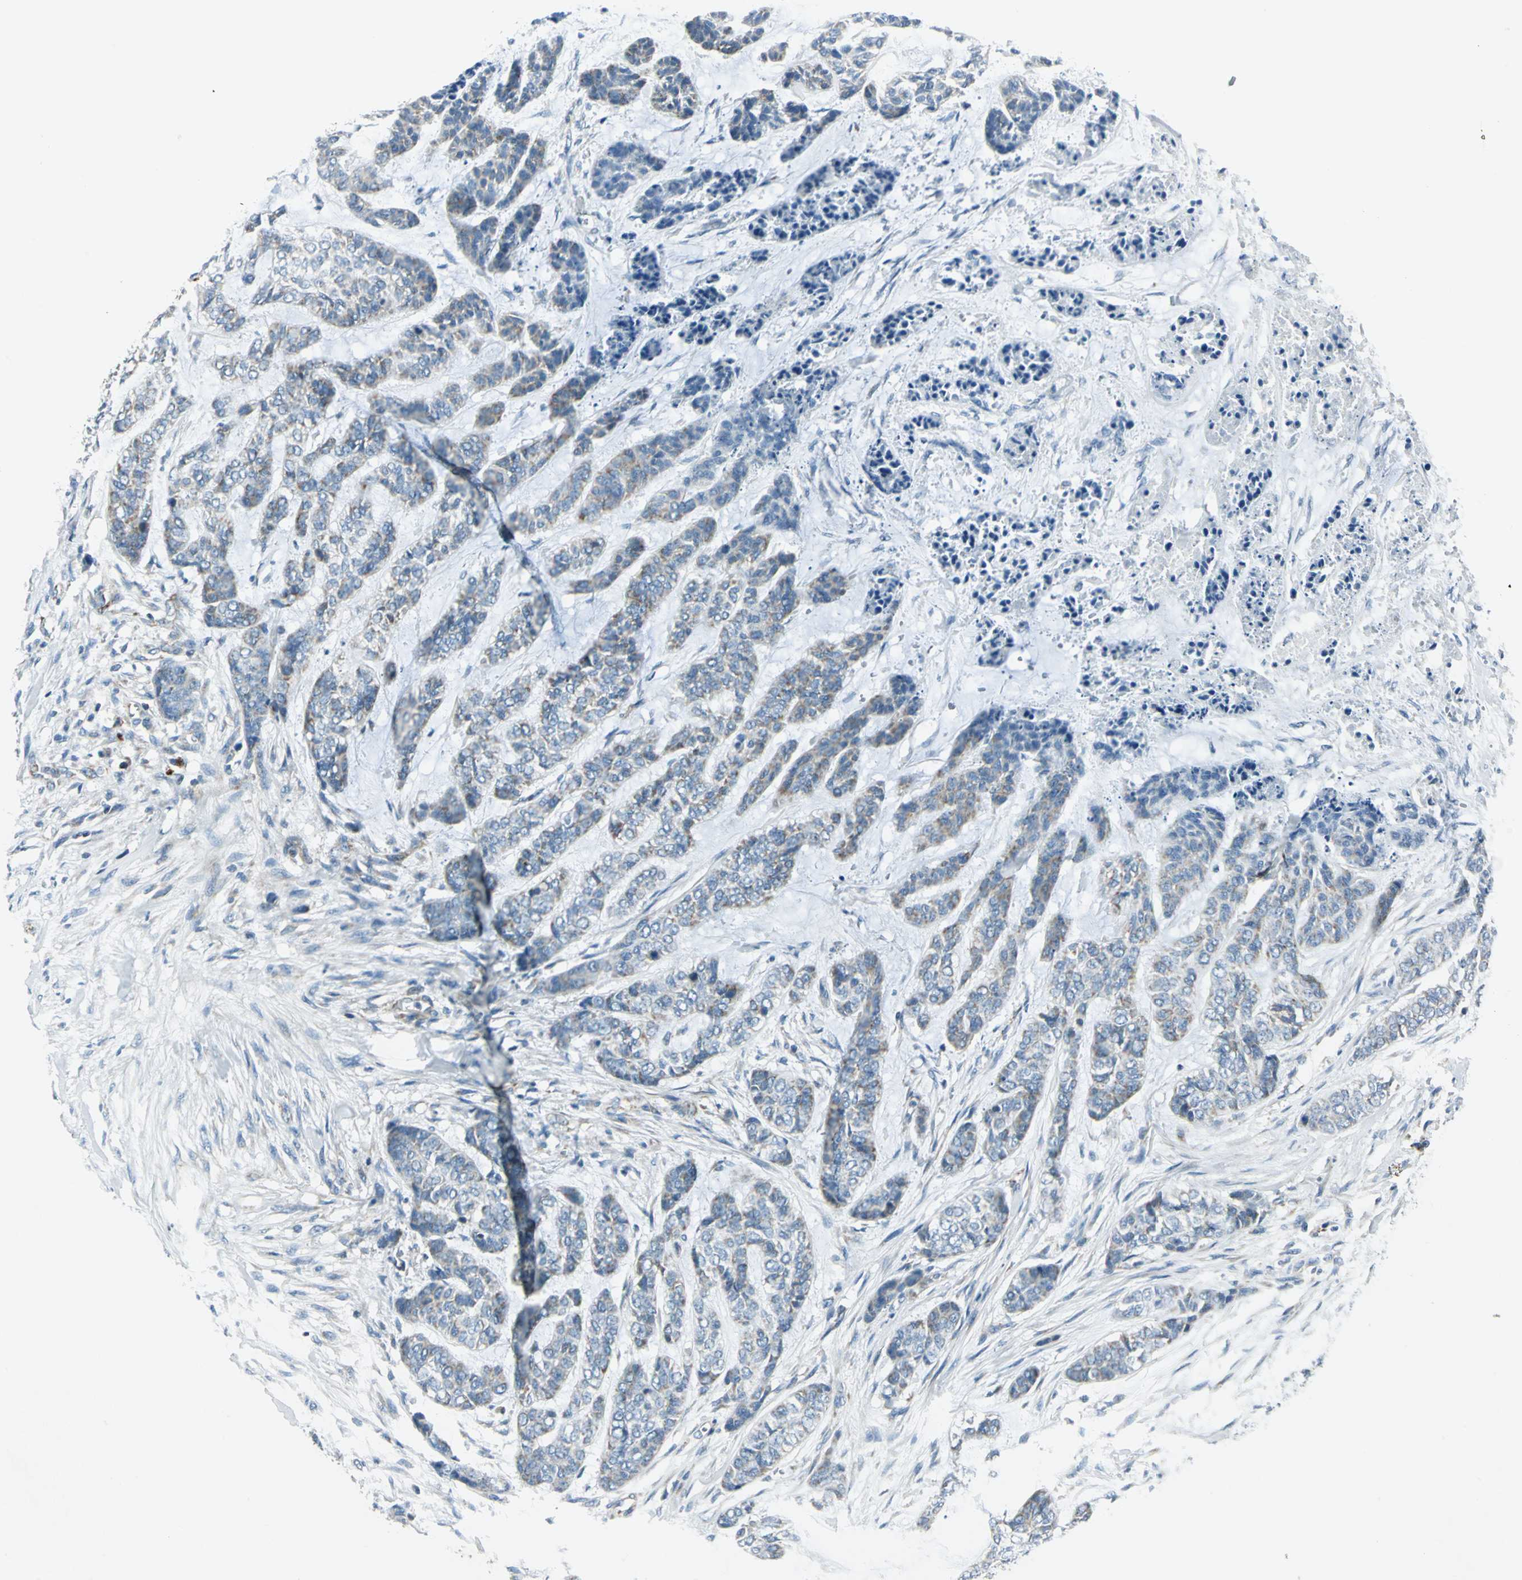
{"staining": {"intensity": "weak", "quantity": "25%-75%", "location": "cytoplasmic/membranous"}, "tissue": "skin cancer", "cell_type": "Tumor cells", "image_type": "cancer", "snomed": [{"axis": "morphology", "description": "Basal cell carcinoma"}, {"axis": "topography", "description": "Skin"}], "caption": "A histopathology image of skin cancer stained for a protein shows weak cytoplasmic/membranous brown staining in tumor cells. (DAB (3,3'-diaminobenzidine) IHC with brightfield microscopy, high magnification).", "gene": "ACADM", "patient": {"sex": "female", "age": 64}}